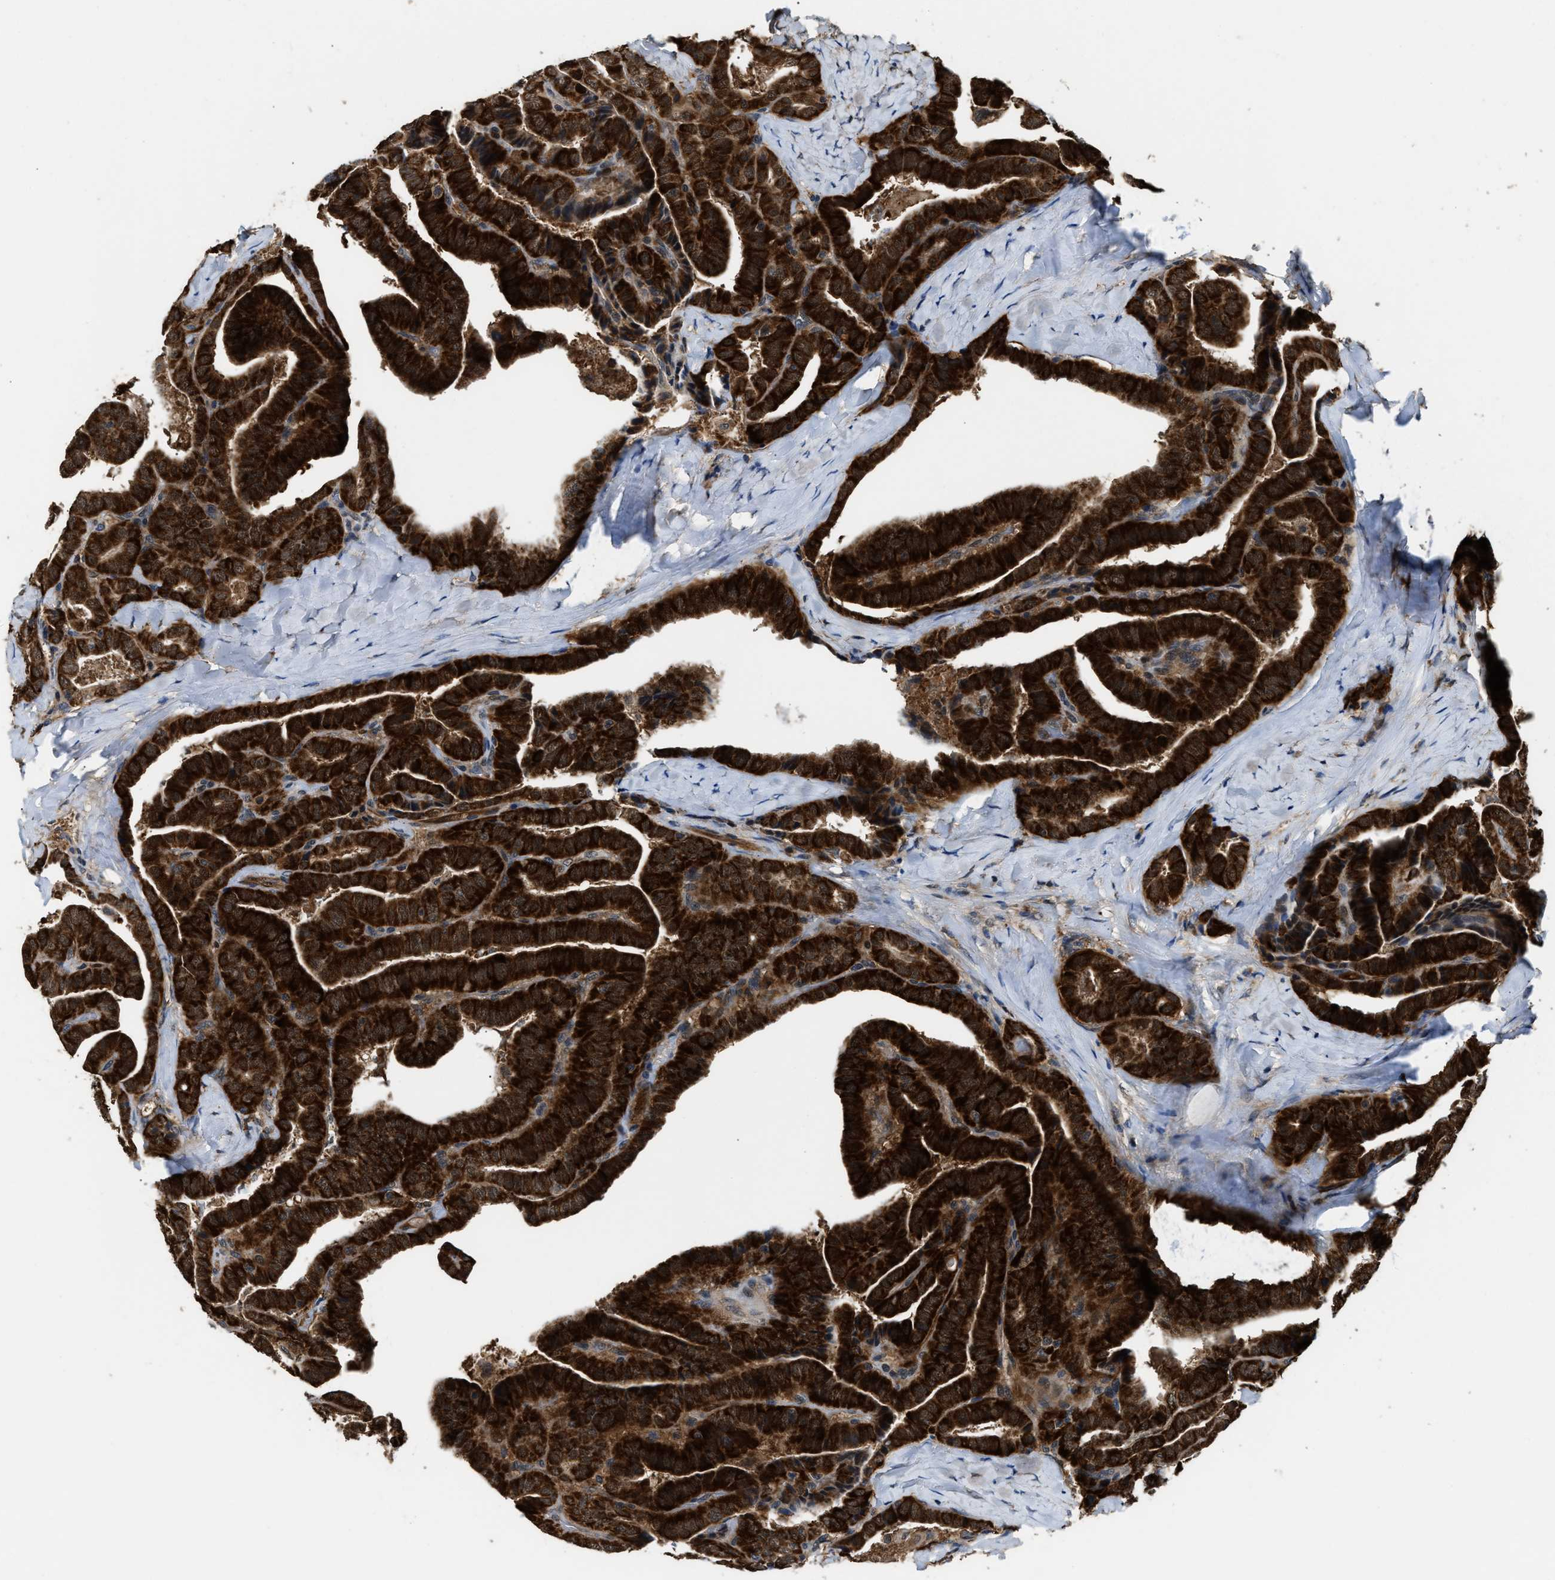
{"staining": {"intensity": "strong", "quantity": ">75%", "location": "cytoplasmic/membranous"}, "tissue": "thyroid cancer", "cell_type": "Tumor cells", "image_type": "cancer", "snomed": [{"axis": "morphology", "description": "Papillary adenocarcinoma, NOS"}, {"axis": "topography", "description": "Thyroid gland"}], "caption": "Immunohistochemistry (IHC) of human thyroid cancer shows high levels of strong cytoplasmic/membranous expression in approximately >75% of tumor cells. (IHC, brightfield microscopy, high magnification).", "gene": "PPA1", "patient": {"sex": "male", "age": 77}}